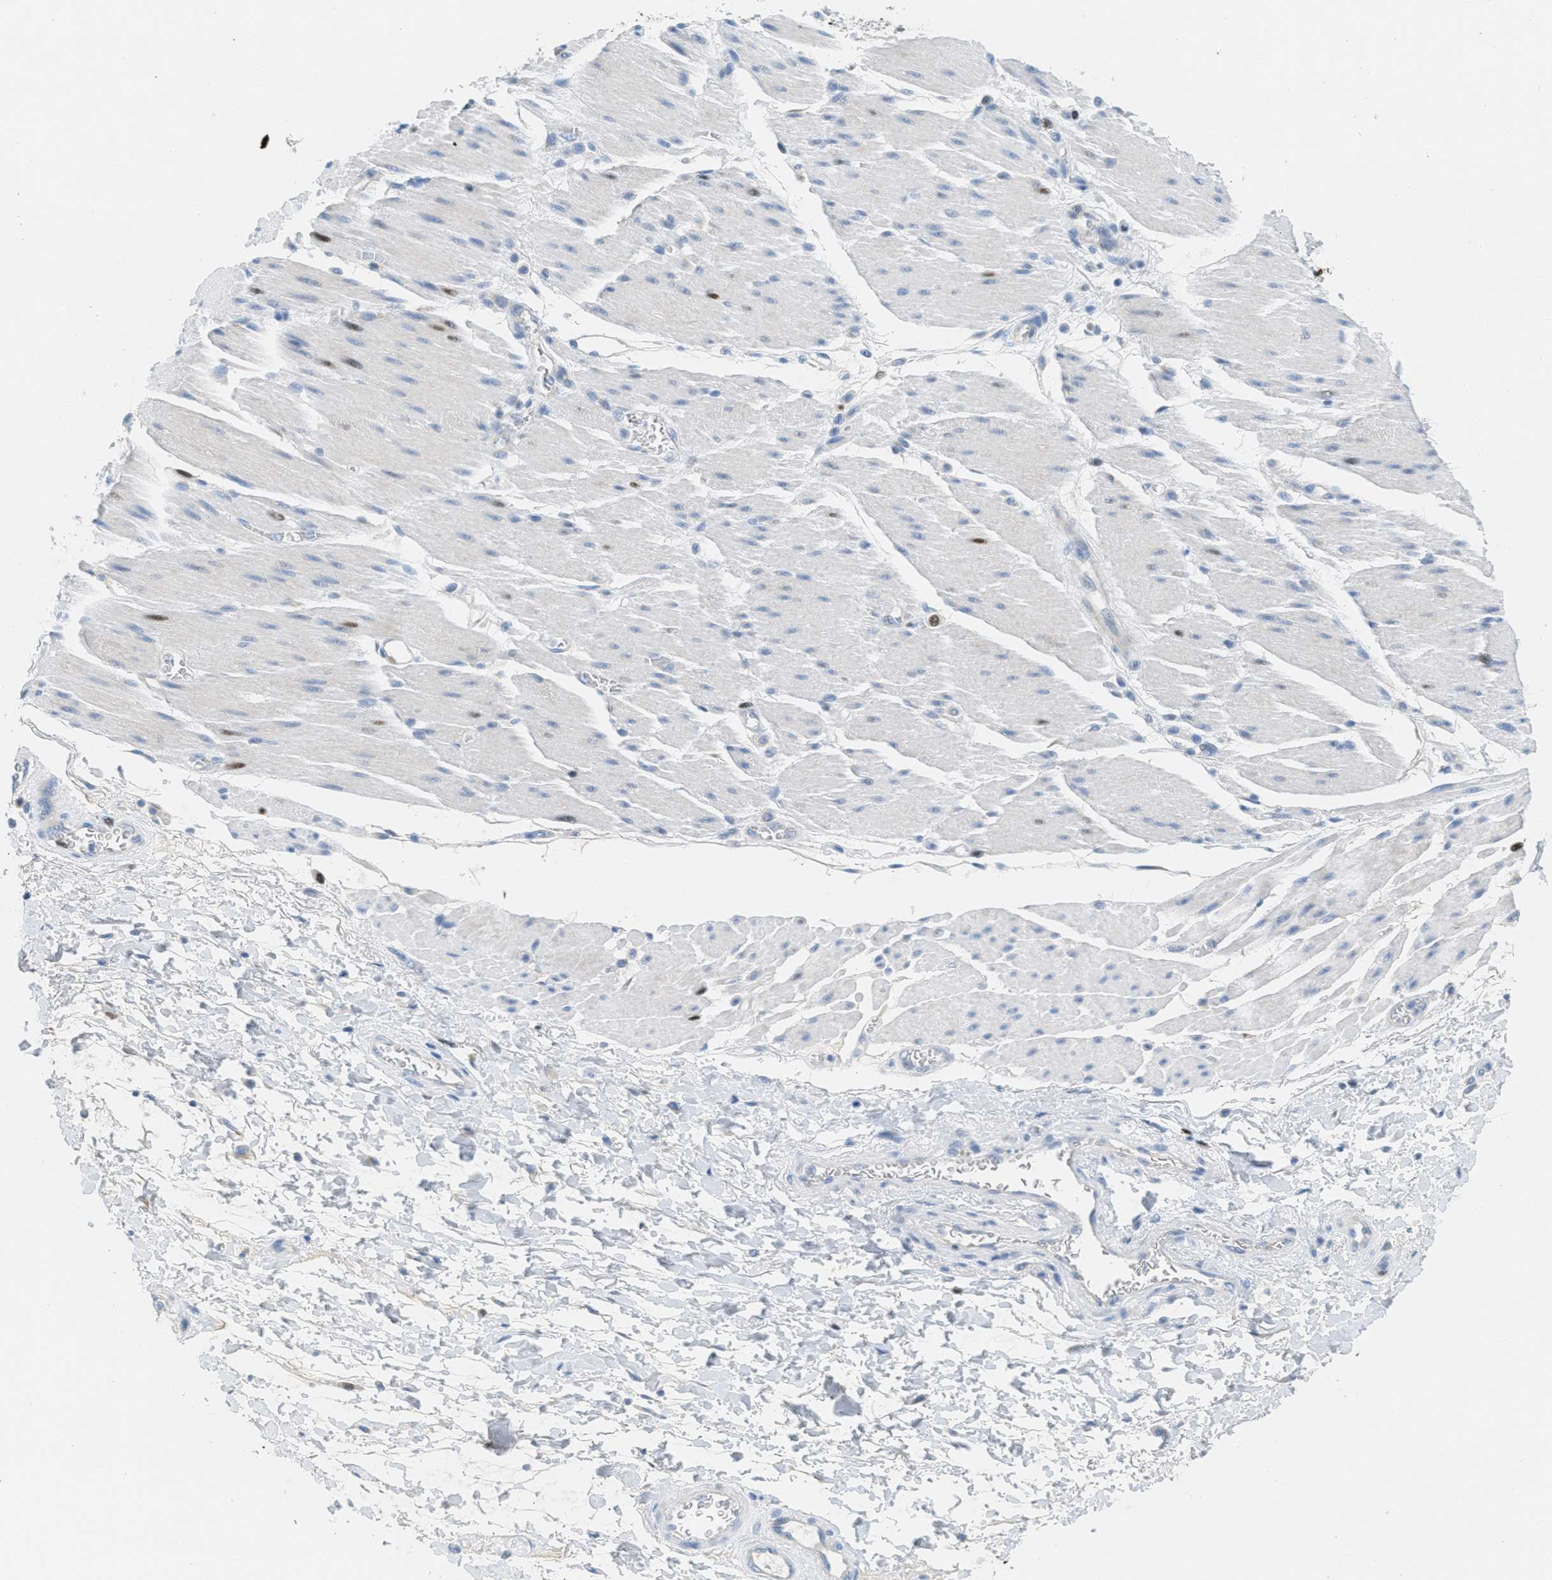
{"staining": {"intensity": "strong", "quantity": "<25%", "location": "nuclear"}, "tissue": "esophagus", "cell_type": "Squamous epithelial cells", "image_type": "normal", "snomed": [{"axis": "morphology", "description": "Normal tissue, NOS"}, {"axis": "topography", "description": "Esophagus"}], "caption": "Benign esophagus was stained to show a protein in brown. There is medium levels of strong nuclear positivity in approximately <25% of squamous epithelial cells.", "gene": "ORC6", "patient": {"sex": "female", "age": 72}}